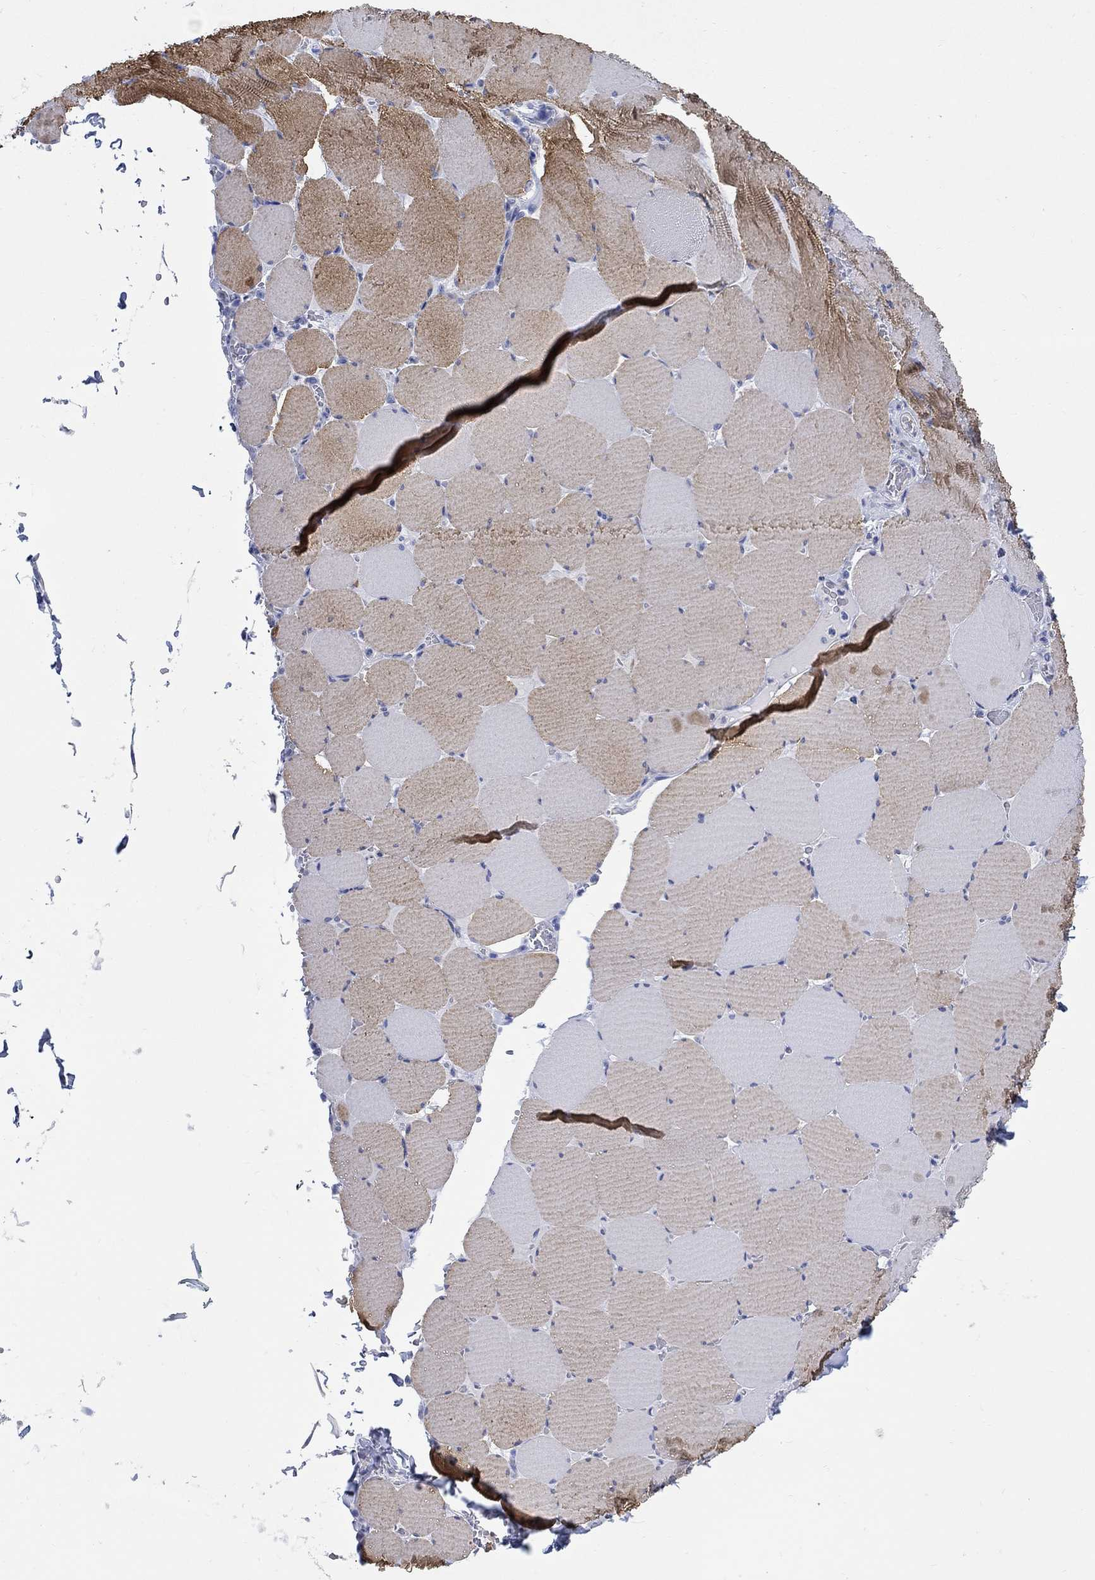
{"staining": {"intensity": "strong", "quantity": "25%-75%", "location": "cytoplasmic/membranous"}, "tissue": "skeletal muscle", "cell_type": "Myocytes", "image_type": "normal", "snomed": [{"axis": "morphology", "description": "Normal tissue, NOS"}, {"axis": "morphology", "description": "Malignant melanoma, Metastatic site"}, {"axis": "topography", "description": "Skeletal muscle"}], "caption": "Human skeletal muscle stained with a brown dye displays strong cytoplasmic/membranous positive staining in about 25%-75% of myocytes.", "gene": "MYL1", "patient": {"sex": "male", "age": 50}}